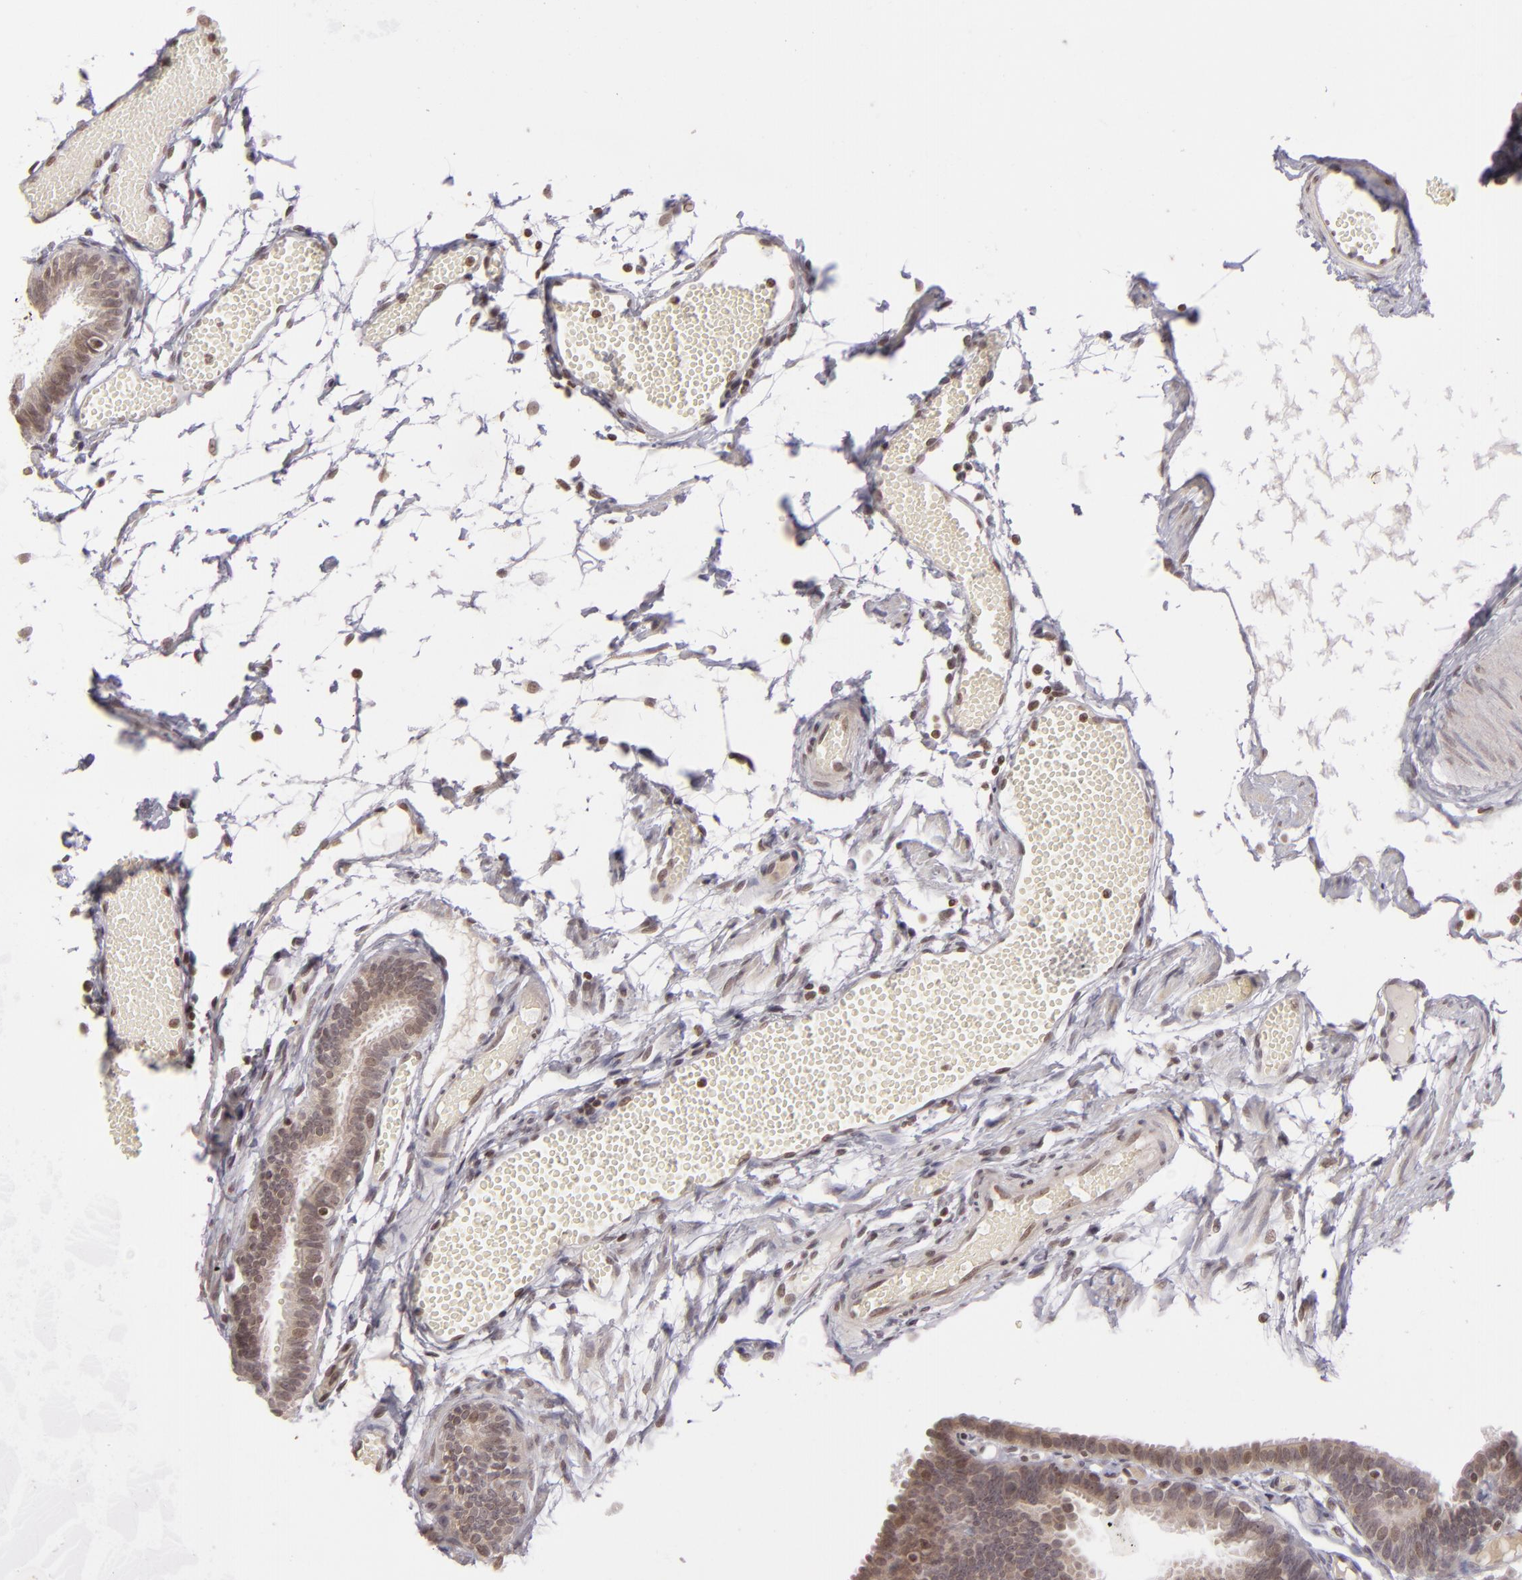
{"staining": {"intensity": "weak", "quantity": ">75%", "location": "nuclear"}, "tissue": "fallopian tube", "cell_type": "Glandular cells", "image_type": "normal", "snomed": [{"axis": "morphology", "description": "Normal tissue, NOS"}, {"axis": "topography", "description": "Fallopian tube"}], "caption": "Protein staining of unremarkable fallopian tube shows weak nuclear staining in about >75% of glandular cells.", "gene": "AKAP6", "patient": {"sex": "female", "age": 29}}